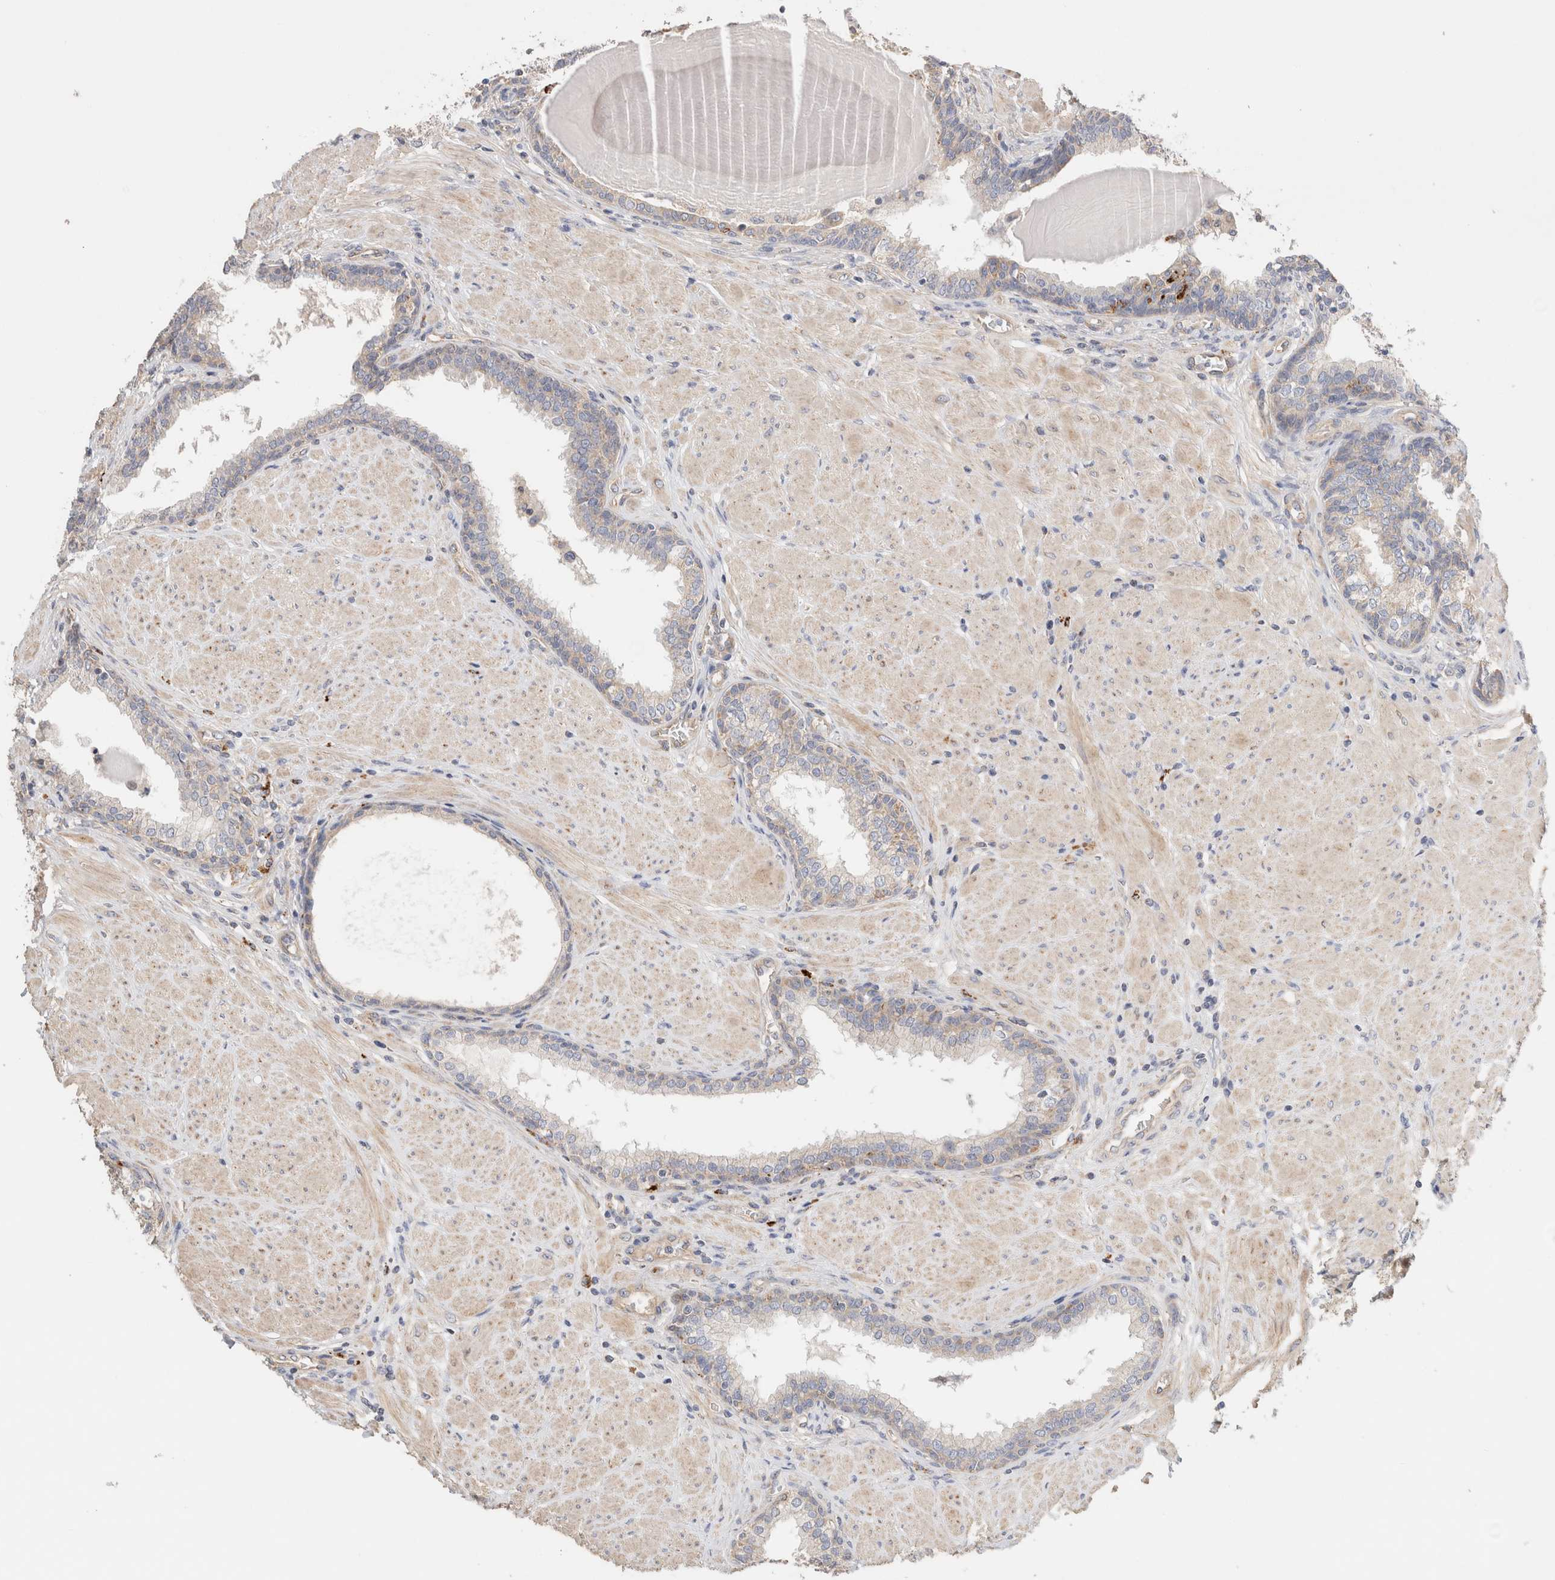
{"staining": {"intensity": "weak", "quantity": "25%-75%", "location": "cytoplasmic/membranous"}, "tissue": "prostate", "cell_type": "Glandular cells", "image_type": "normal", "snomed": [{"axis": "morphology", "description": "Normal tissue, NOS"}, {"axis": "topography", "description": "Prostate"}], "caption": "Immunohistochemical staining of unremarkable human prostate displays weak cytoplasmic/membranous protein staining in about 25%-75% of glandular cells. (IHC, brightfield microscopy, high magnification).", "gene": "B3GNTL1", "patient": {"sex": "male", "age": 51}}